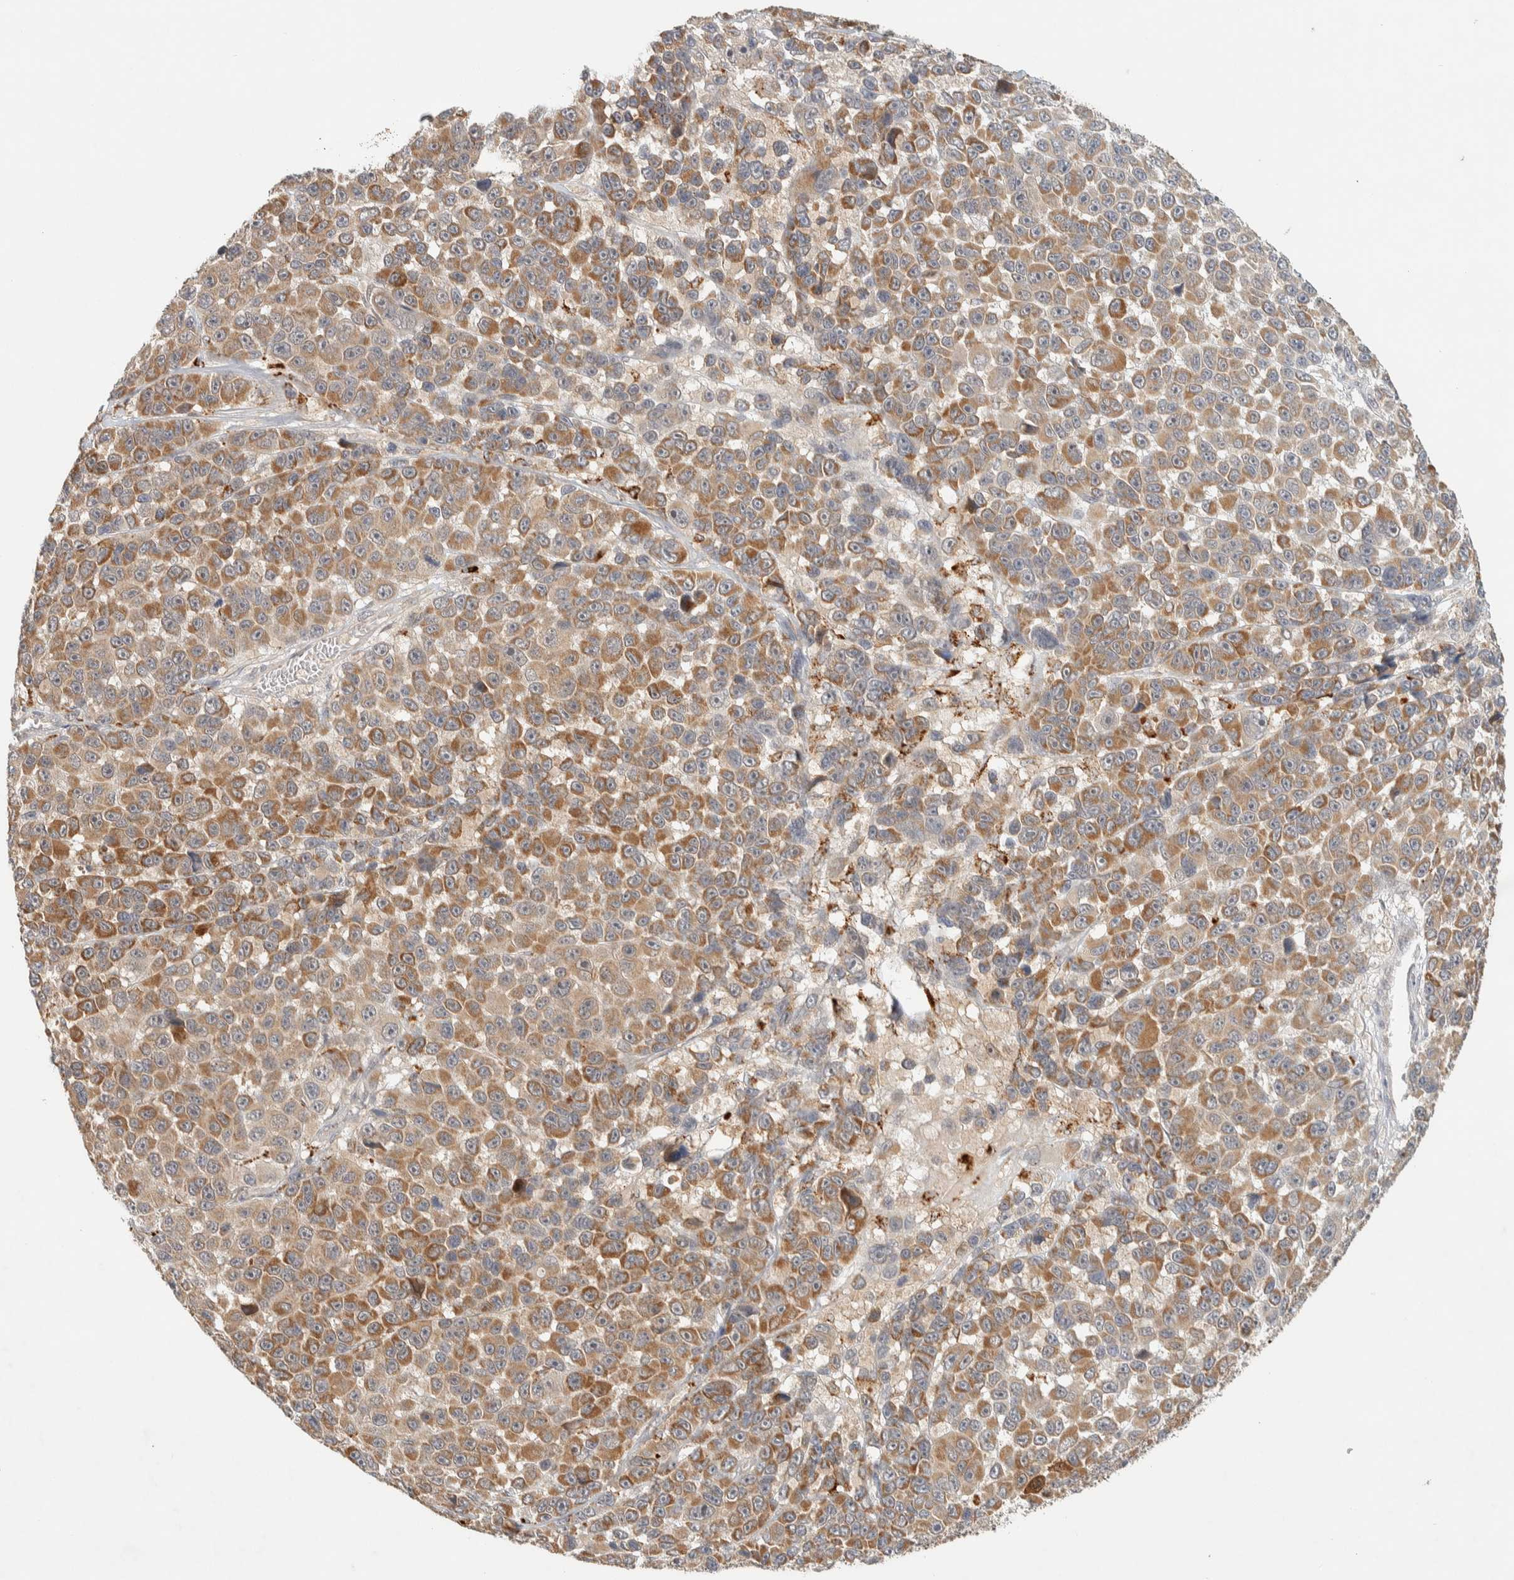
{"staining": {"intensity": "moderate", "quantity": ">75%", "location": "cytoplasmic/membranous"}, "tissue": "melanoma", "cell_type": "Tumor cells", "image_type": "cancer", "snomed": [{"axis": "morphology", "description": "Malignant melanoma, NOS"}, {"axis": "topography", "description": "Skin"}], "caption": "Melanoma stained with IHC exhibits moderate cytoplasmic/membranous positivity in about >75% of tumor cells.", "gene": "ITPA", "patient": {"sex": "male", "age": 53}}